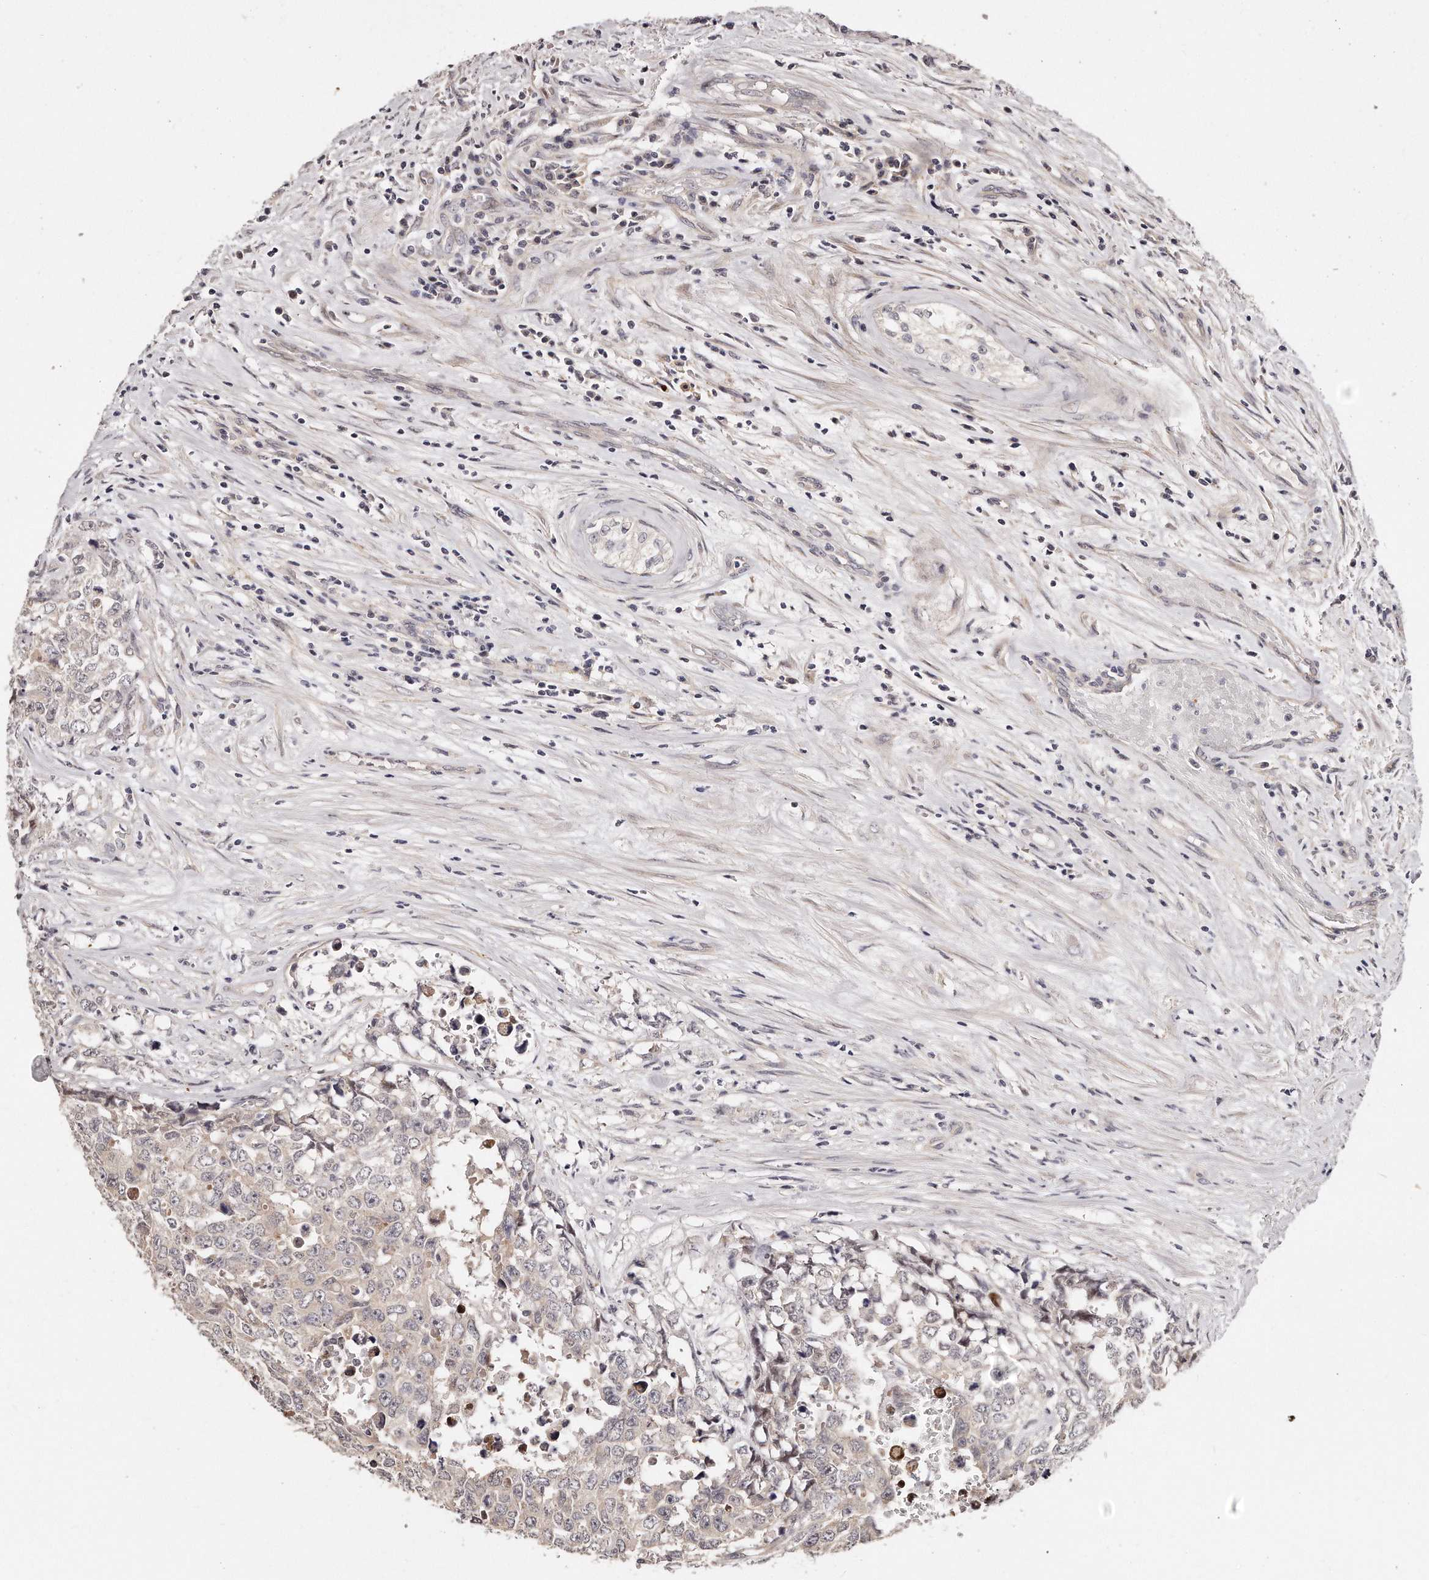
{"staining": {"intensity": "negative", "quantity": "none", "location": "none"}, "tissue": "testis cancer", "cell_type": "Tumor cells", "image_type": "cancer", "snomed": [{"axis": "morphology", "description": "Carcinoma, Embryonal, NOS"}, {"axis": "topography", "description": "Testis"}], "caption": "An immunohistochemistry photomicrograph of embryonal carcinoma (testis) is shown. There is no staining in tumor cells of embryonal carcinoma (testis).", "gene": "CASZ1", "patient": {"sex": "male", "age": 28}}